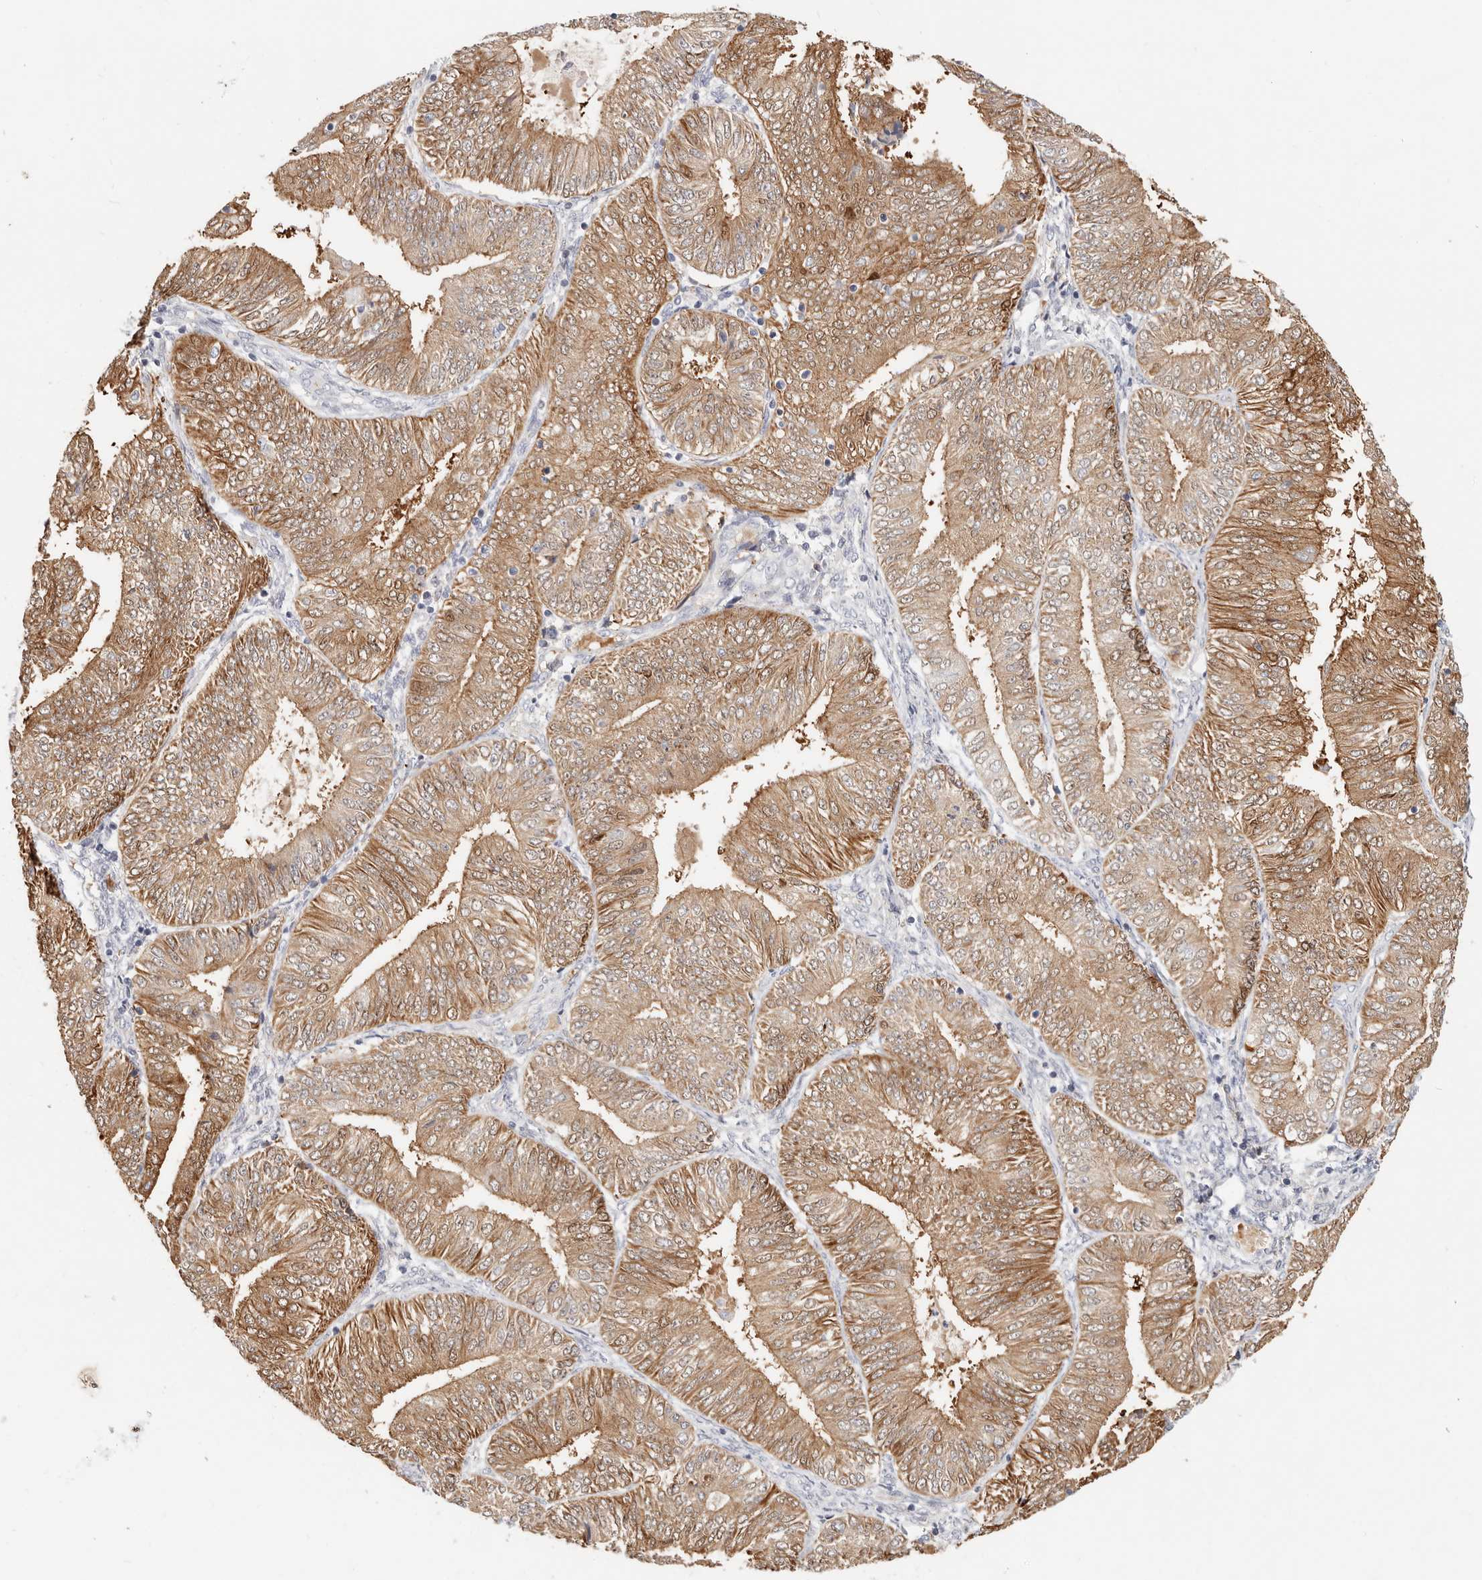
{"staining": {"intensity": "moderate", "quantity": ">75%", "location": "cytoplasmic/membranous"}, "tissue": "endometrial cancer", "cell_type": "Tumor cells", "image_type": "cancer", "snomed": [{"axis": "morphology", "description": "Adenocarcinoma, NOS"}, {"axis": "topography", "description": "Endometrium"}], "caption": "A brown stain highlights moderate cytoplasmic/membranous expression of a protein in endometrial cancer (adenocarcinoma) tumor cells. (DAB (3,3'-diaminobenzidine) = brown stain, brightfield microscopy at high magnification).", "gene": "ZRANB1", "patient": {"sex": "female", "age": 58}}